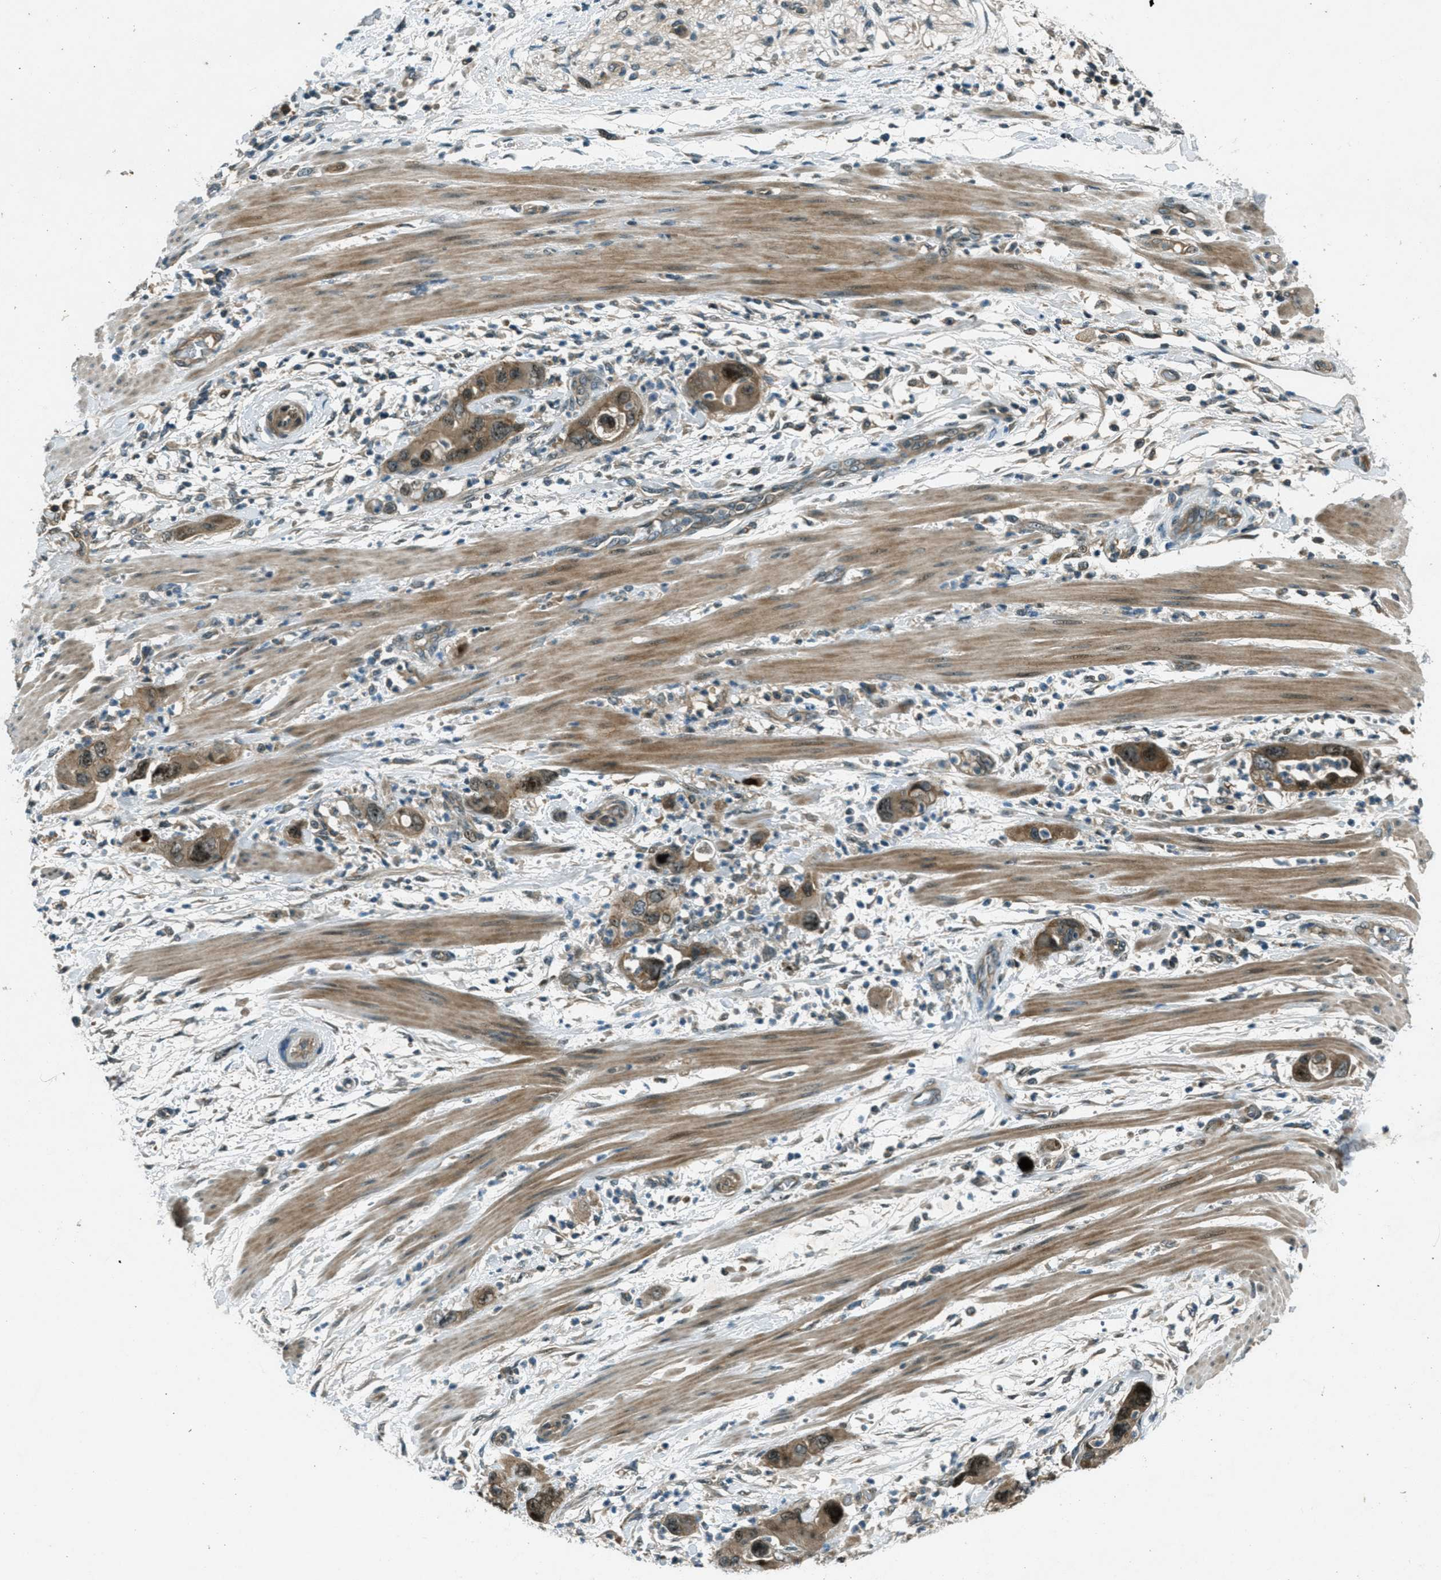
{"staining": {"intensity": "moderate", "quantity": ">75%", "location": "cytoplasmic/membranous"}, "tissue": "pancreatic cancer", "cell_type": "Tumor cells", "image_type": "cancer", "snomed": [{"axis": "morphology", "description": "Adenocarcinoma, NOS"}, {"axis": "topography", "description": "Pancreas"}], "caption": "Pancreatic adenocarcinoma tissue exhibits moderate cytoplasmic/membranous positivity in approximately >75% of tumor cells", "gene": "STK11", "patient": {"sex": "female", "age": 71}}